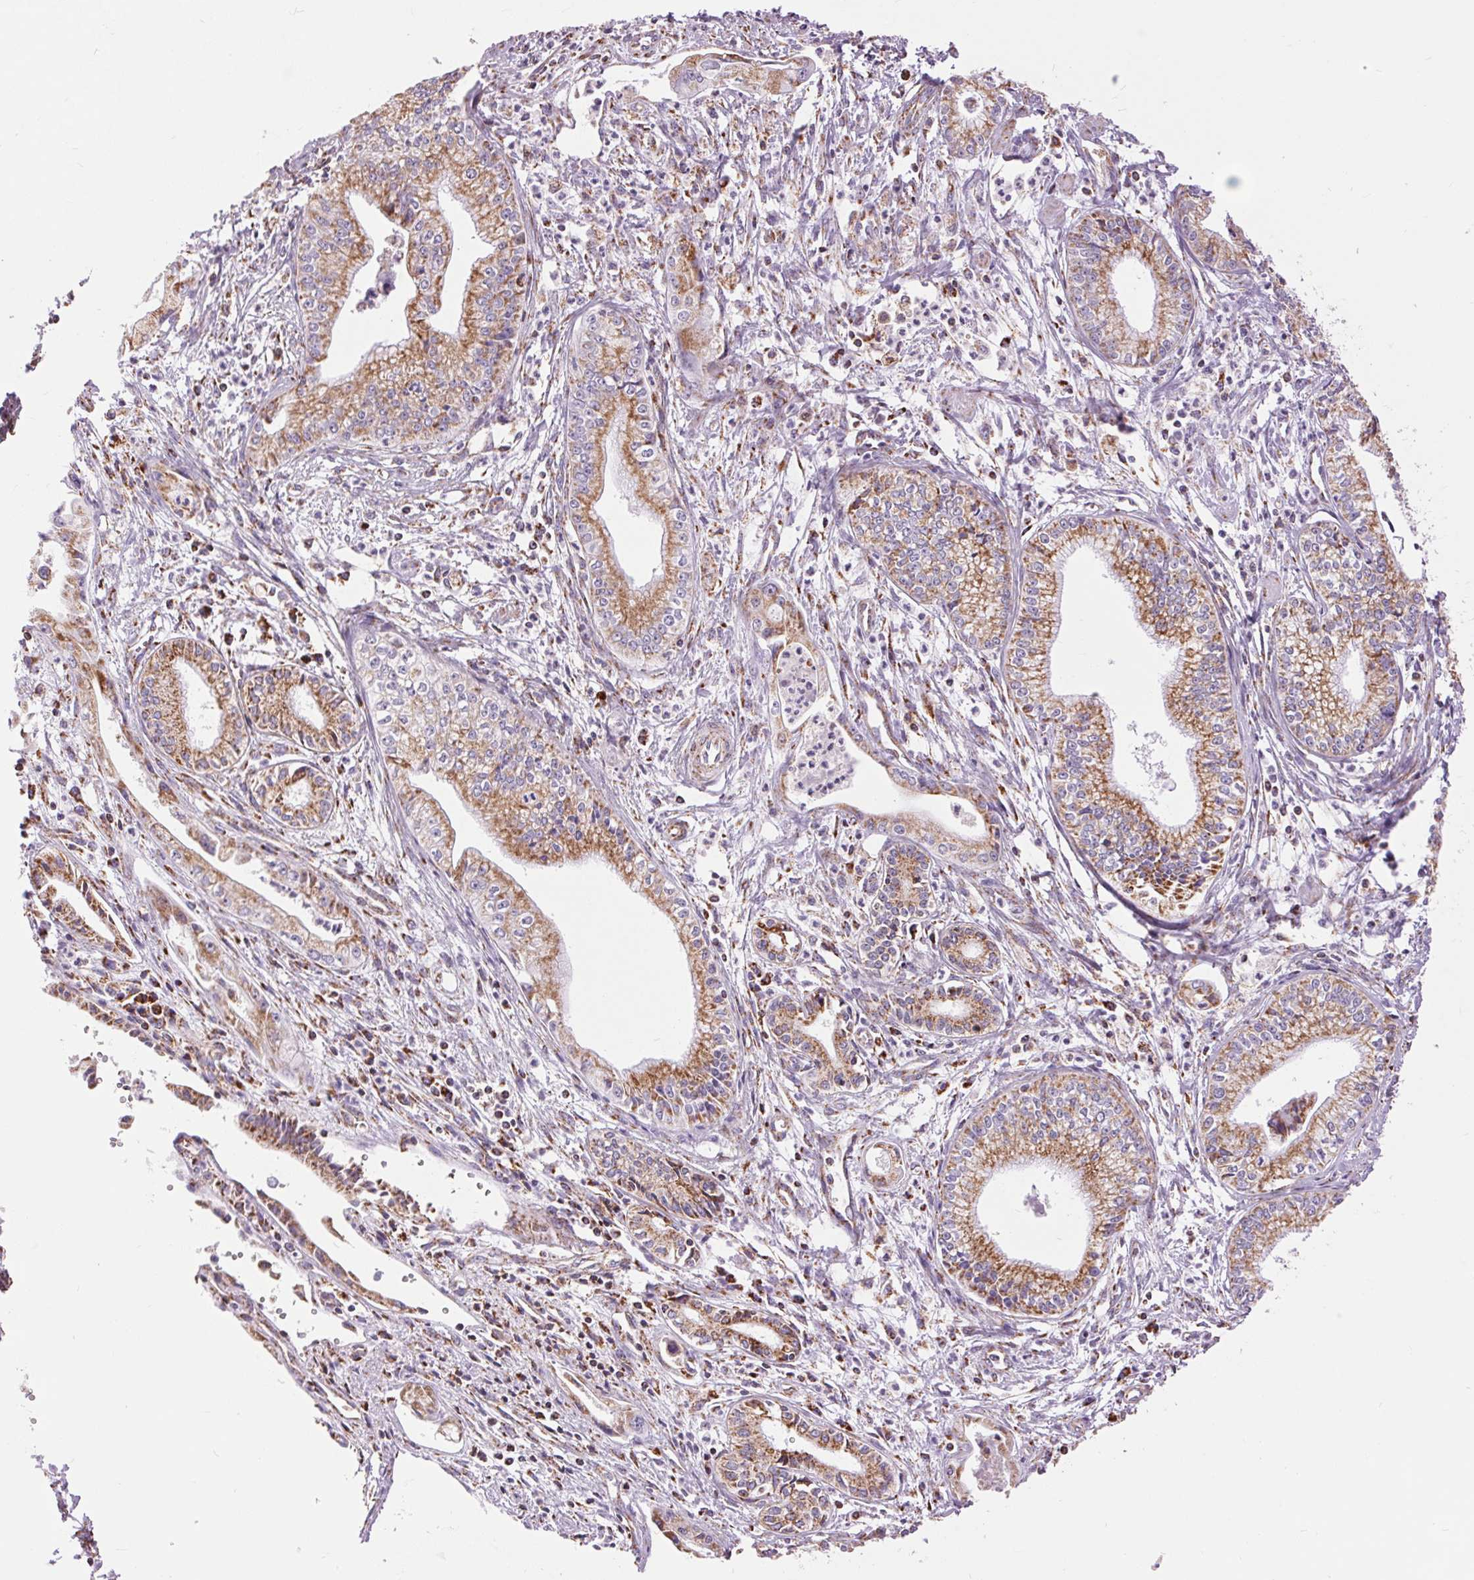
{"staining": {"intensity": "moderate", "quantity": ">75%", "location": "cytoplasmic/membranous"}, "tissue": "pancreatic cancer", "cell_type": "Tumor cells", "image_type": "cancer", "snomed": [{"axis": "morphology", "description": "Adenocarcinoma, NOS"}, {"axis": "topography", "description": "Pancreas"}], "caption": "Immunohistochemistry of pancreatic adenocarcinoma shows medium levels of moderate cytoplasmic/membranous positivity in approximately >75% of tumor cells. (Brightfield microscopy of DAB IHC at high magnification).", "gene": "ATP5PB", "patient": {"sex": "female", "age": 65}}